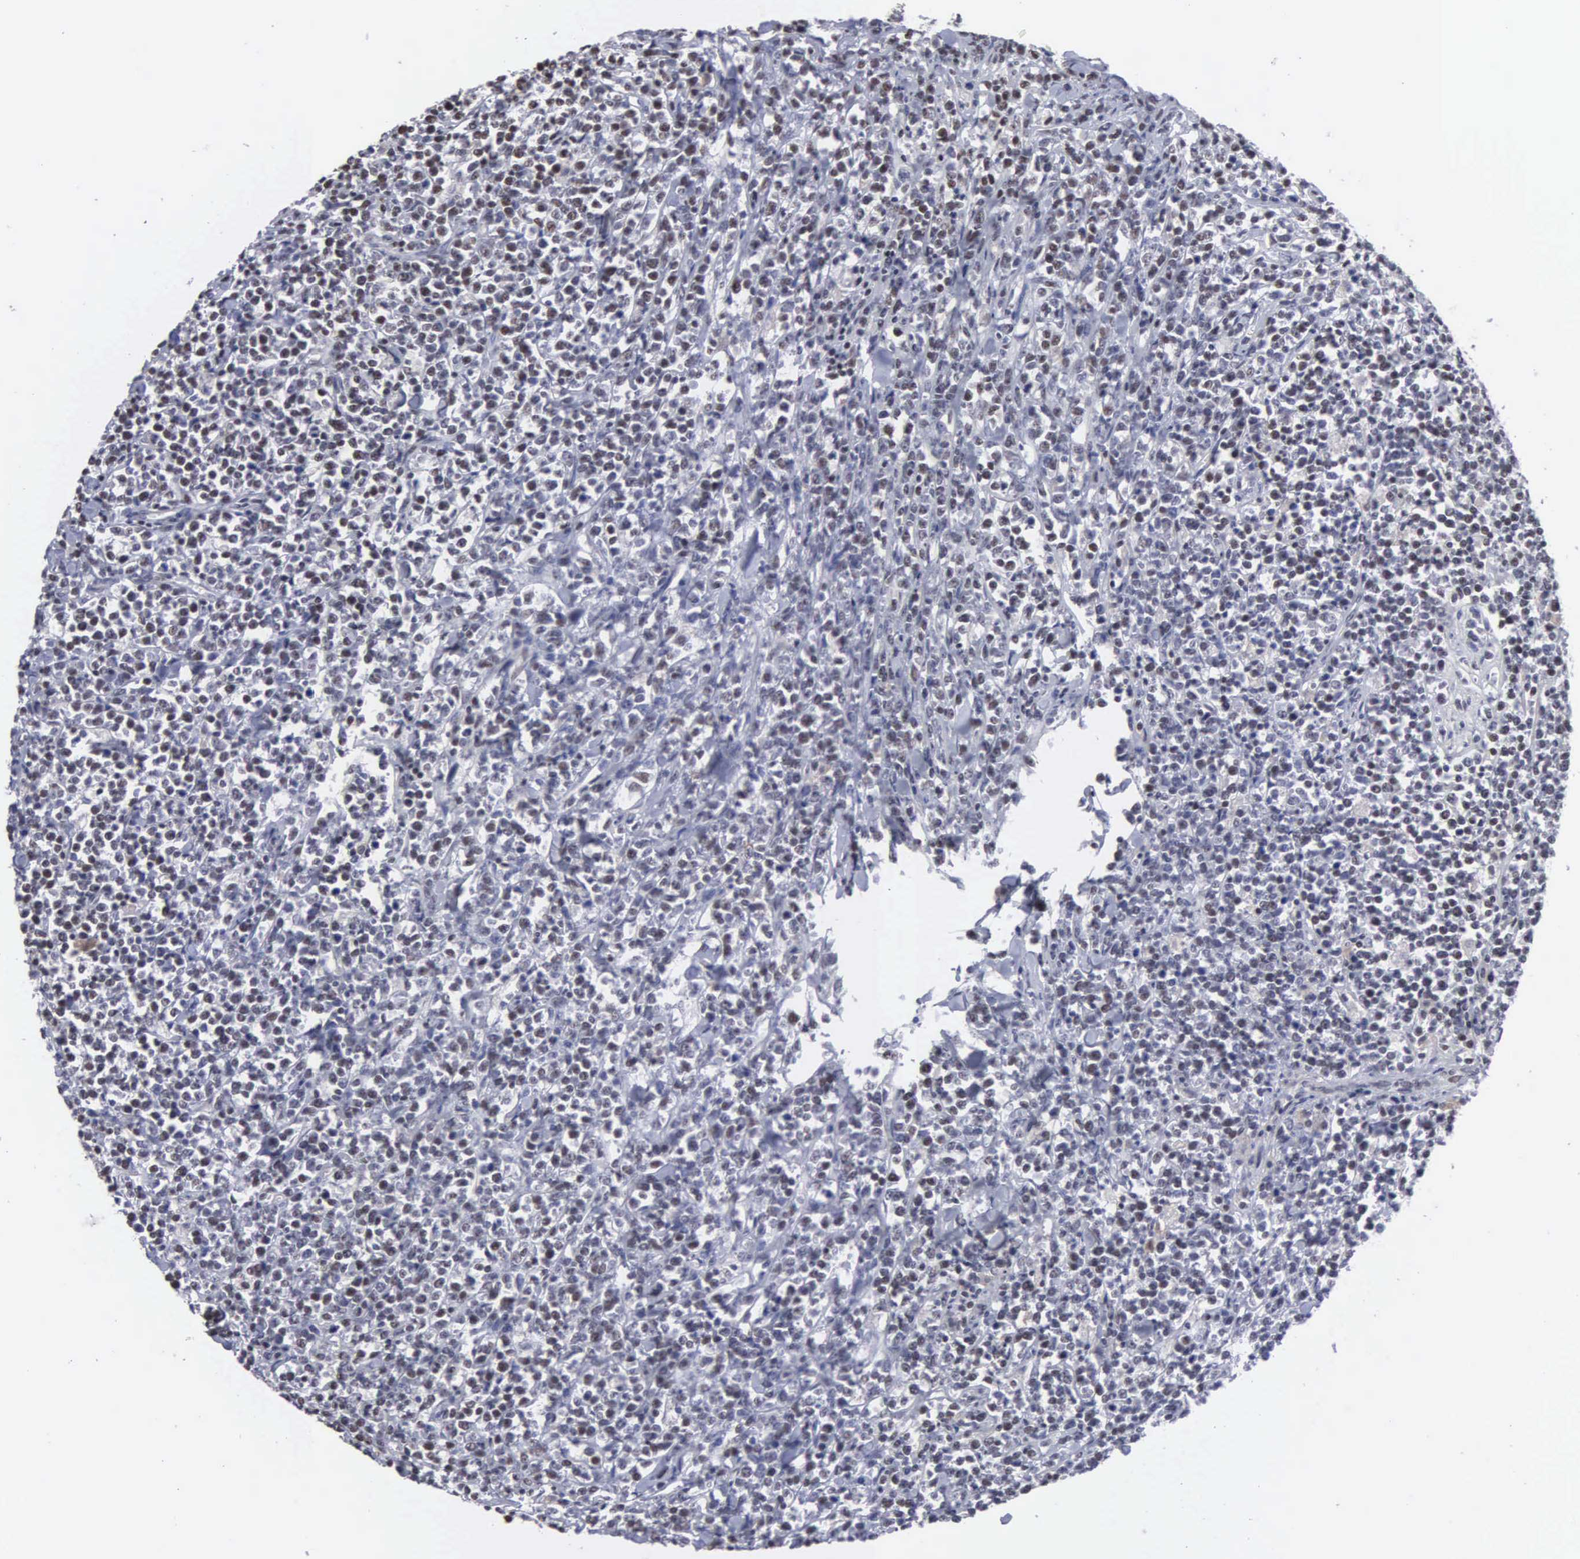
{"staining": {"intensity": "negative", "quantity": "none", "location": "none"}, "tissue": "lymphoma", "cell_type": "Tumor cells", "image_type": "cancer", "snomed": [{"axis": "morphology", "description": "Malignant lymphoma, non-Hodgkin's type, High grade"}, {"axis": "topography", "description": "Small intestine"}, {"axis": "topography", "description": "Colon"}], "caption": "Micrograph shows no significant protein staining in tumor cells of malignant lymphoma, non-Hodgkin's type (high-grade).", "gene": "KIAA0586", "patient": {"sex": "male", "age": 8}}